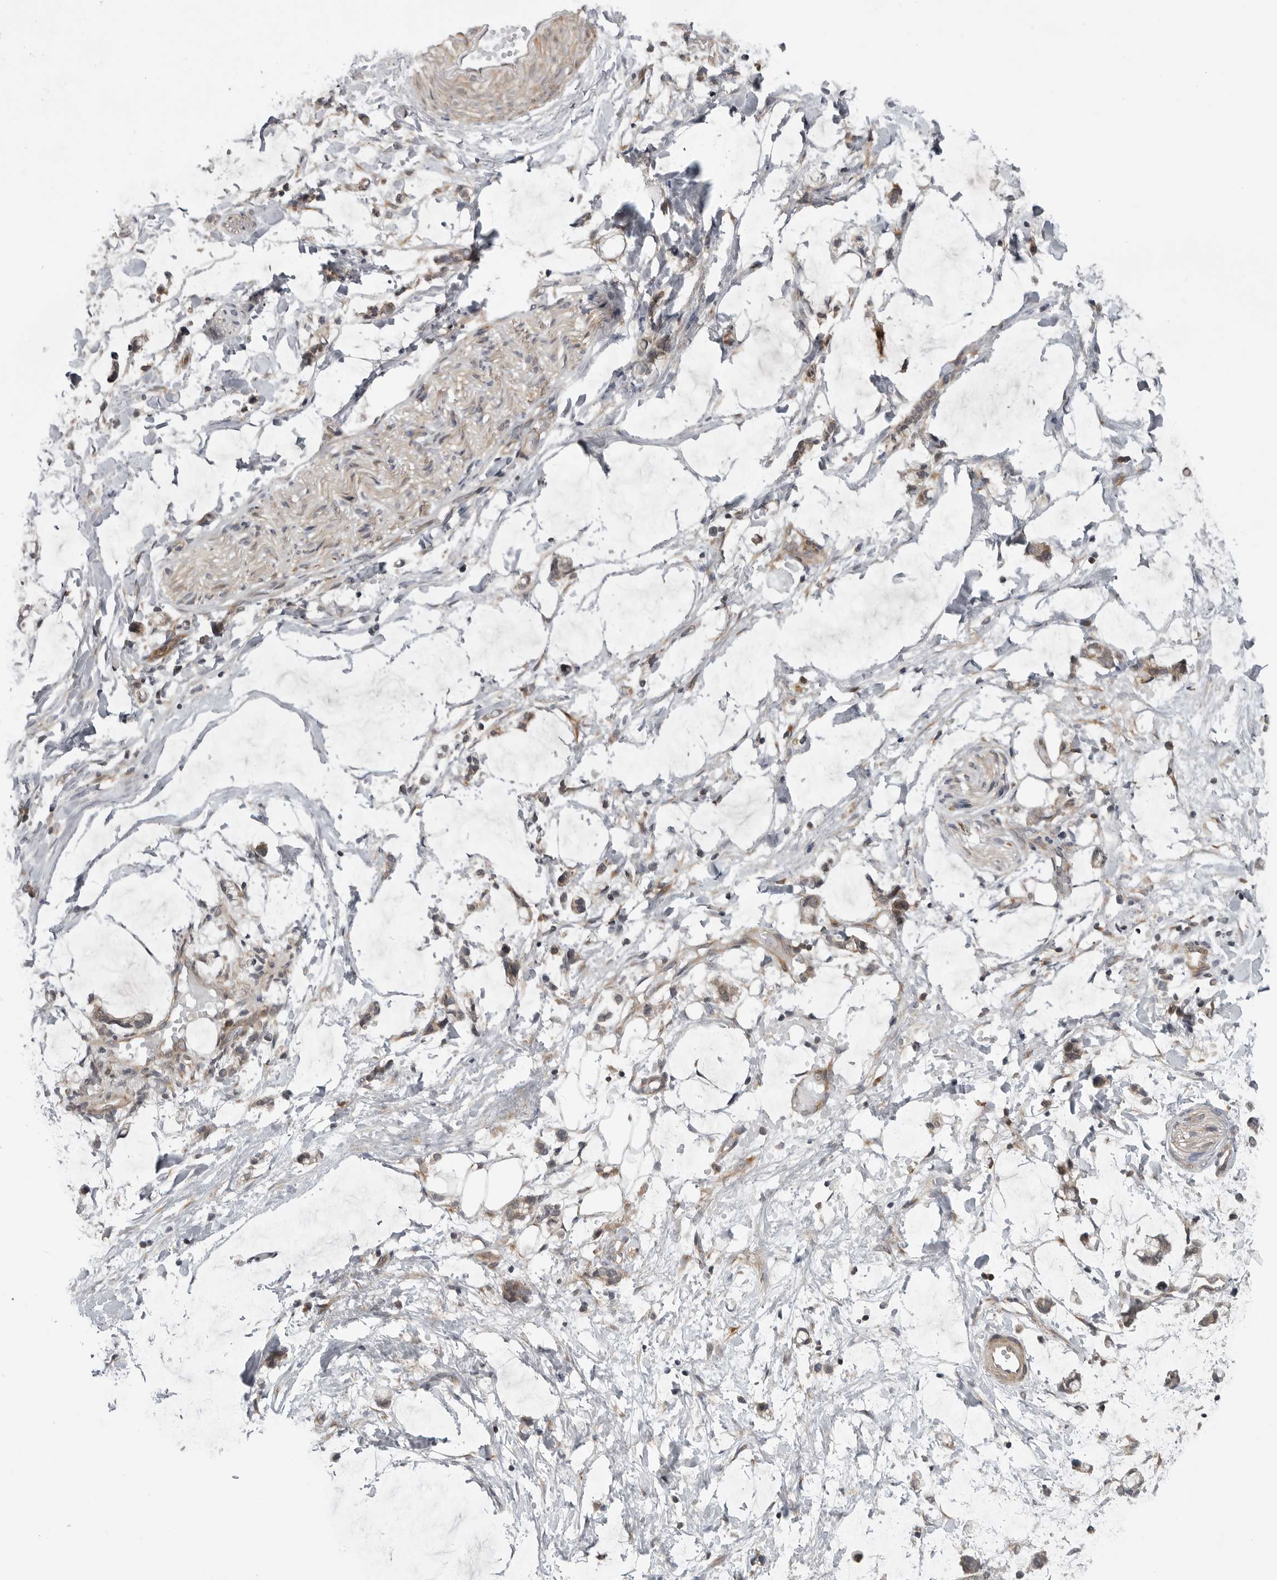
{"staining": {"intensity": "moderate", "quantity": ">75%", "location": "cytoplasmic/membranous"}, "tissue": "adipose tissue", "cell_type": "Adipocytes", "image_type": "normal", "snomed": [{"axis": "morphology", "description": "Normal tissue, NOS"}, {"axis": "morphology", "description": "Adenocarcinoma, NOS"}, {"axis": "topography", "description": "Colon"}, {"axis": "topography", "description": "Peripheral nerve tissue"}], "caption": "Human adipose tissue stained for a protein (brown) reveals moderate cytoplasmic/membranous positive staining in approximately >75% of adipocytes.", "gene": "LRRC45", "patient": {"sex": "male", "age": 14}}